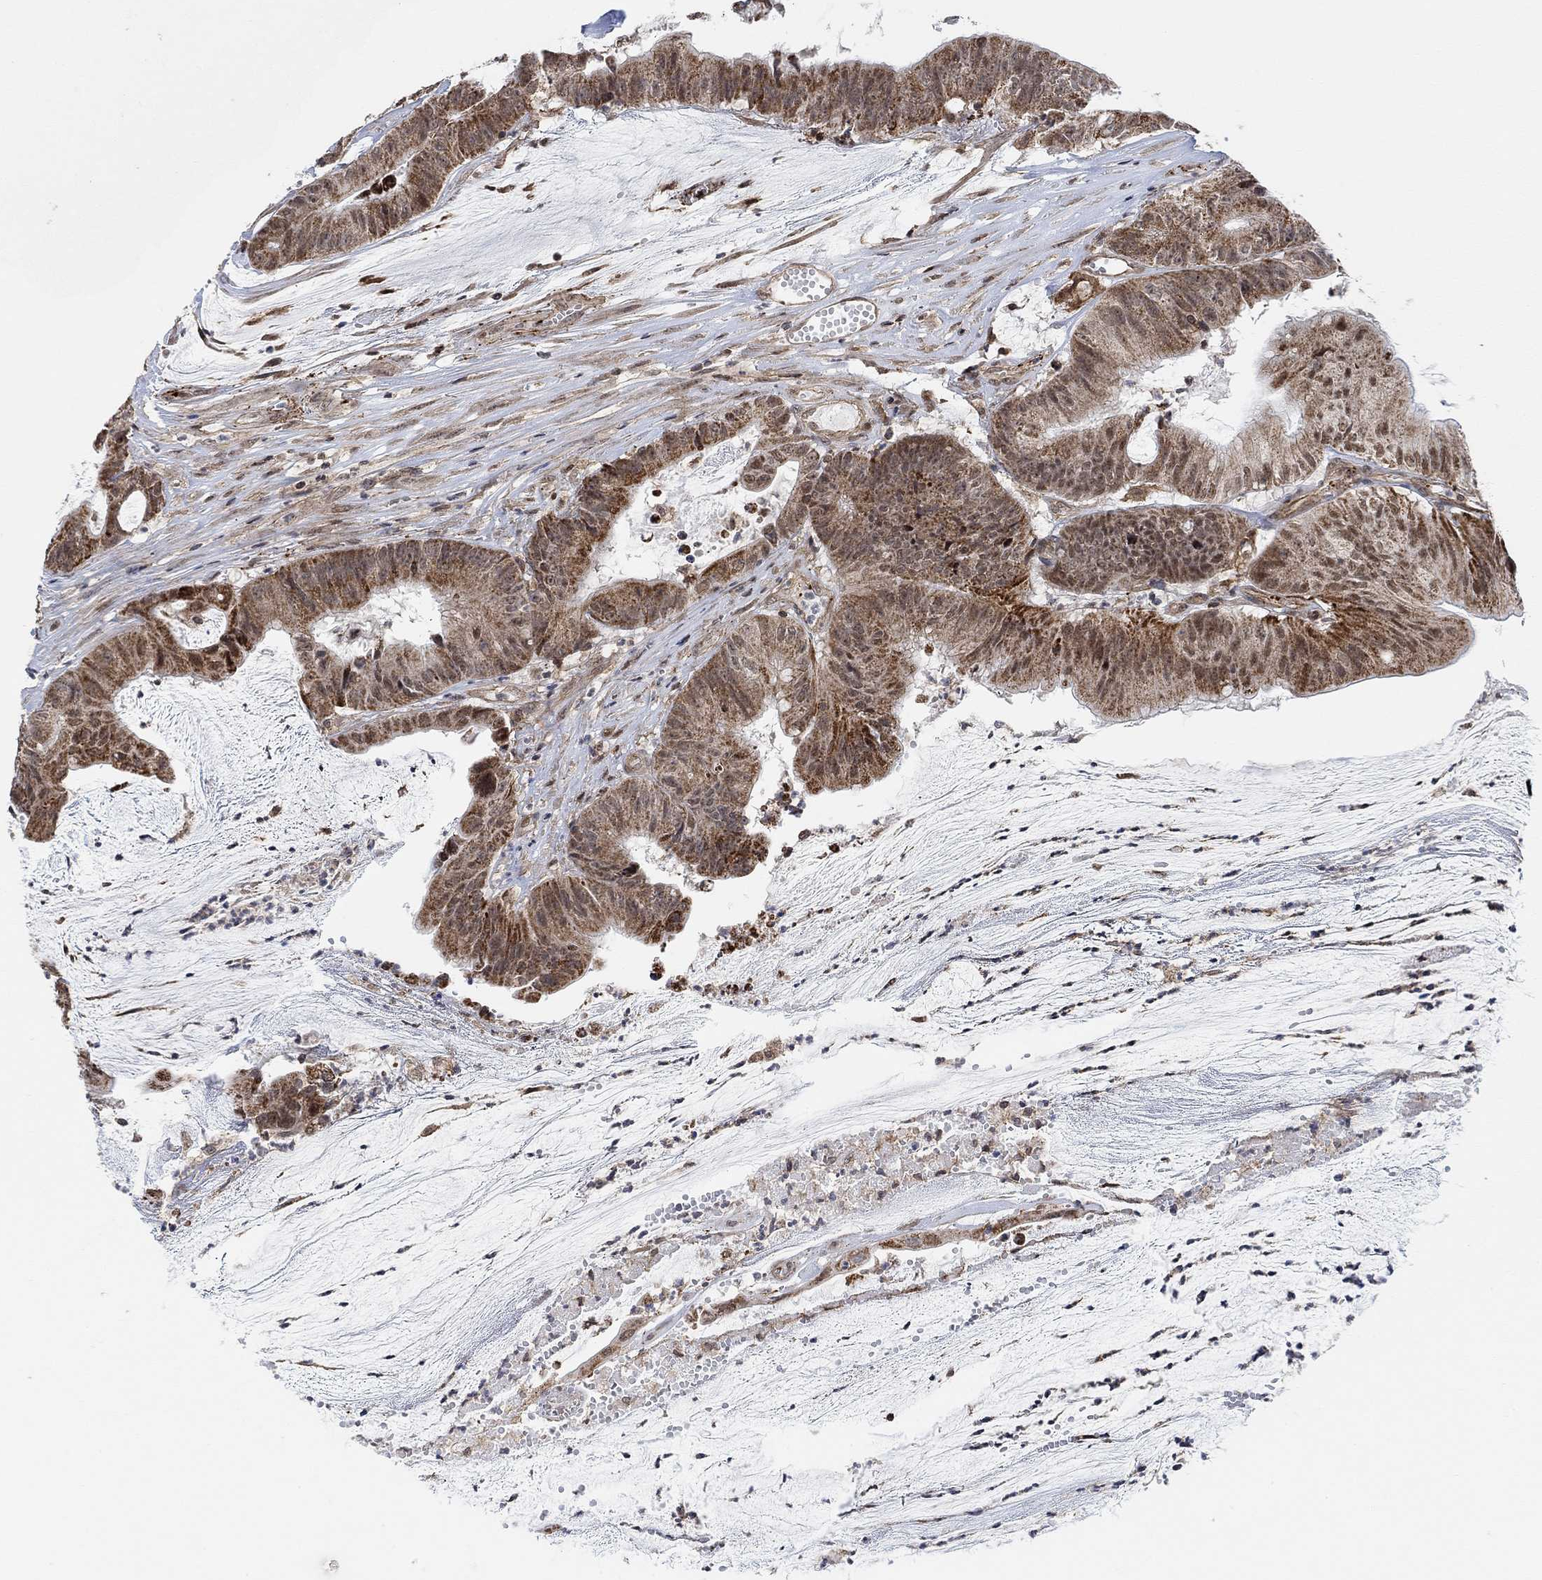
{"staining": {"intensity": "moderate", "quantity": ">75%", "location": "cytoplasmic/membranous"}, "tissue": "colorectal cancer", "cell_type": "Tumor cells", "image_type": "cancer", "snomed": [{"axis": "morphology", "description": "Adenocarcinoma, NOS"}, {"axis": "topography", "description": "Colon"}], "caption": "Immunohistochemical staining of human colorectal cancer reveals medium levels of moderate cytoplasmic/membranous protein staining in approximately >75% of tumor cells. (Brightfield microscopy of DAB IHC at high magnification).", "gene": "PWWP2B", "patient": {"sex": "female", "age": 69}}